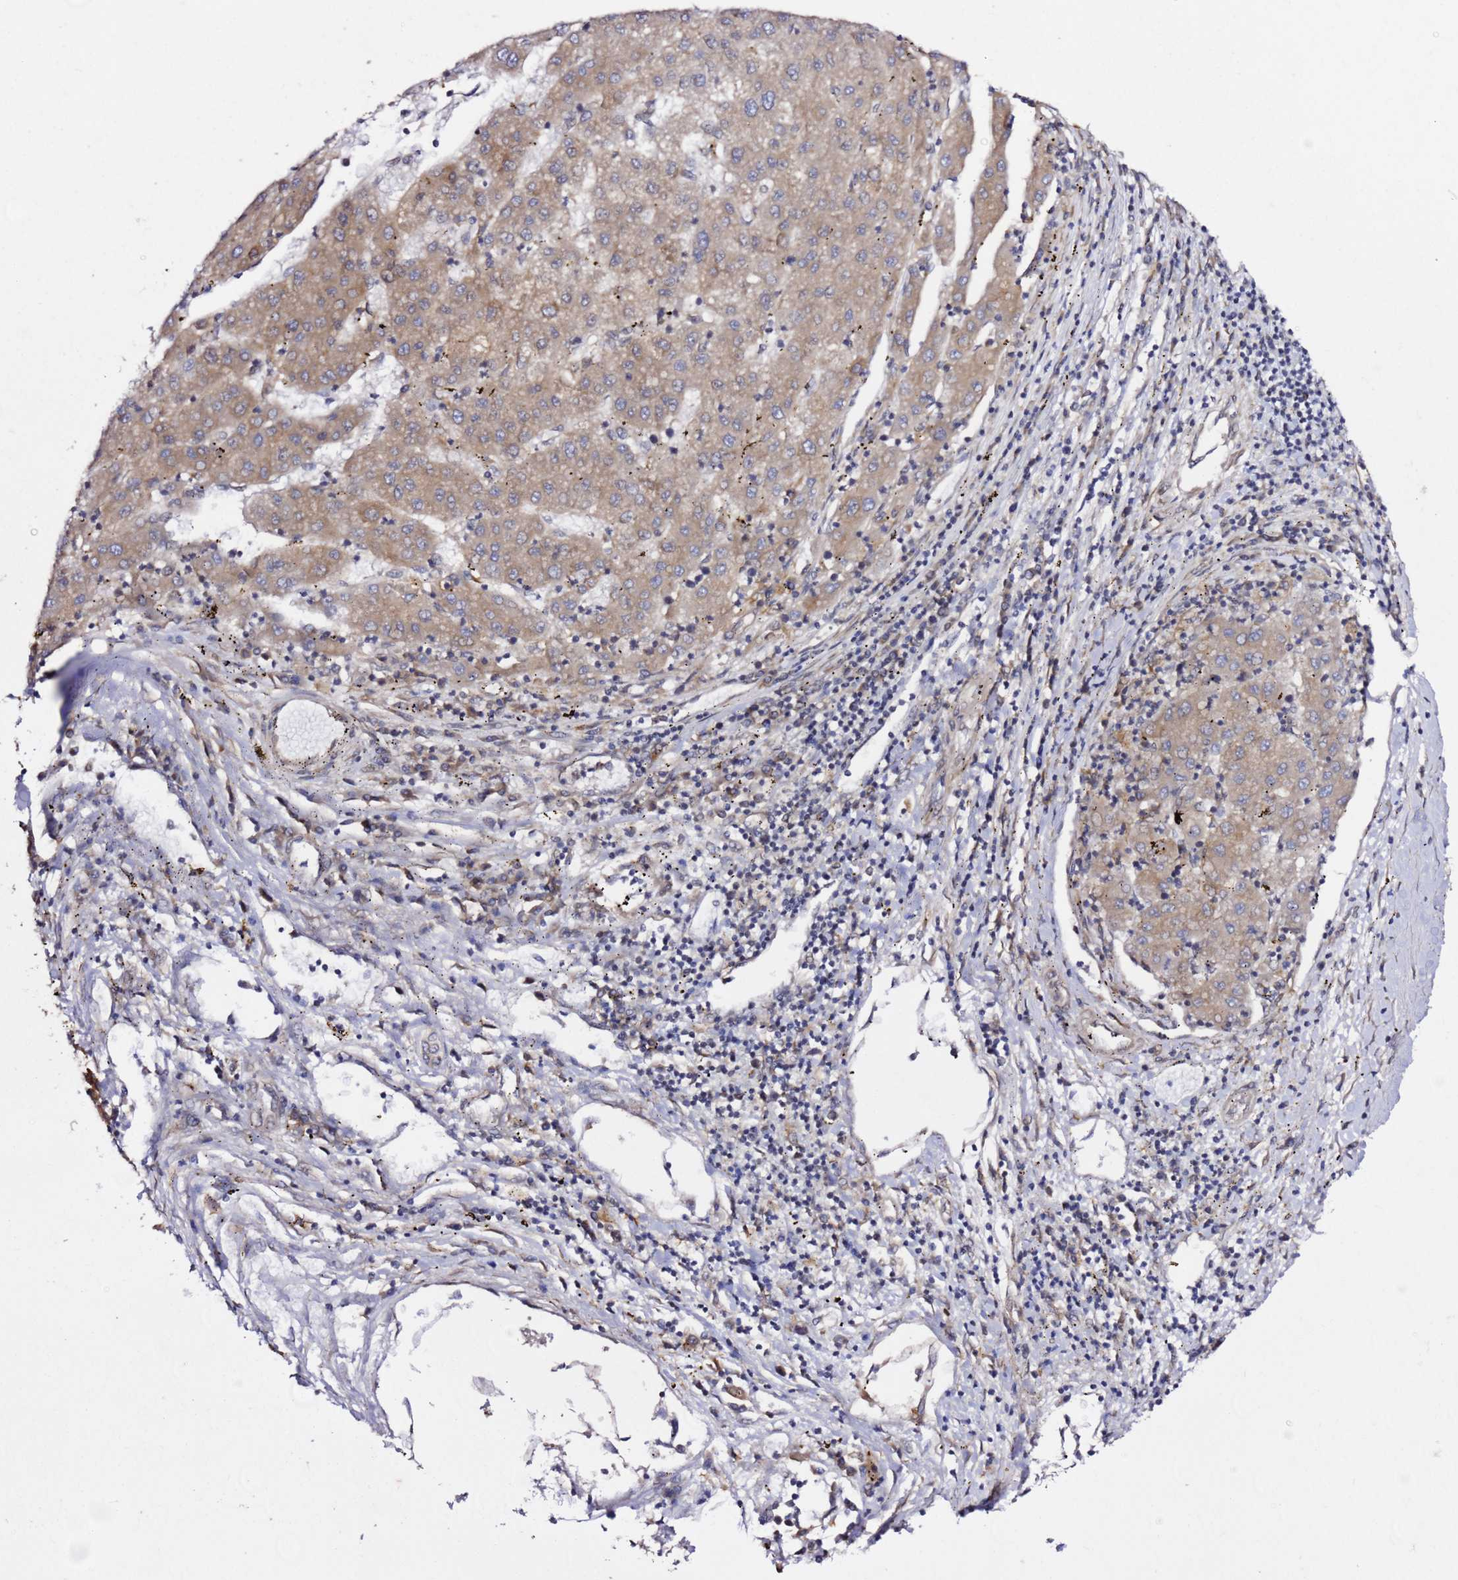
{"staining": {"intensity": "moderate", "quantity": ">75%", "location": "cytoplasmic/membranous"}, "tissue": "liver cancer", "cell_type": "Tumor cells", "image_type": "cancer", "snomed": [{"axis": "morphology", "description": "Carcinoma, Hepatocellular, NOS"}, {"axis": "topography", "description": "Liver"}], "caption": "This histopathology image exhibits liver hepatocellular carcinoma stained with IHC to label a protein in brown. The cytoplasmic/membranous of tumor cells show moderate positivity for the protein. Nuclei are counter-stained blue.", "gene": "PRKAB2", "patient": {"sex": "male", "age": 72}}